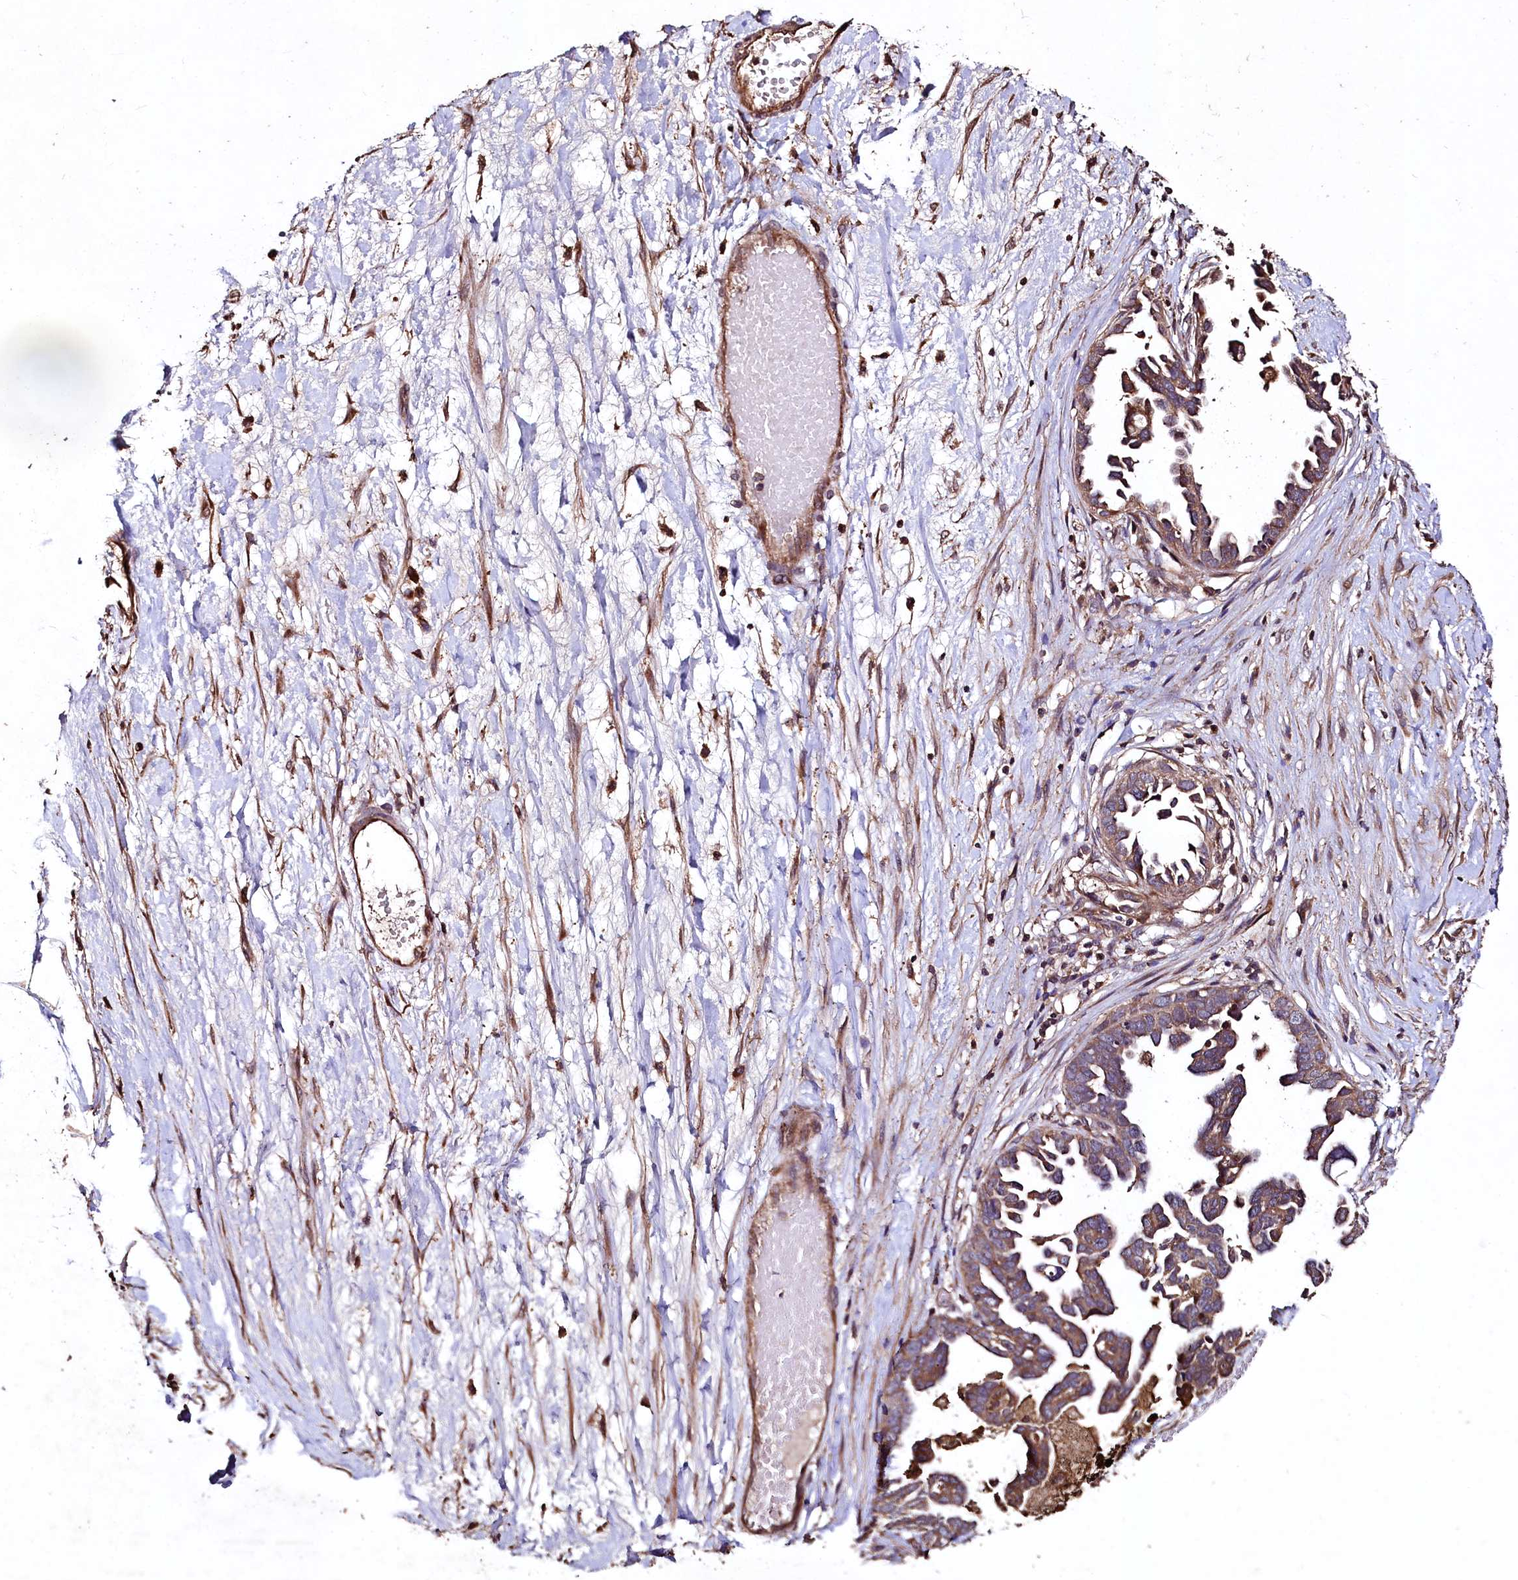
{"staining": {"intensity": "moderate", "quantity": ">75%", "location": "cytoplasmic/membranous"}, "tissue": "ovarian cancer", "cell_type": "Tumor cells", "image_type": "cancer", "snomed": [{"axis": "morphology", "description": "Cystadenocarcinoma, serous, NOS"}, {"axis": "topography", "description": "Ovary"}], "caption": "Protein analysis of ovarian cancer (serous cystadenocarcinoma) tissue exhibits moderate cytoplasmic/membranous staining in approximately >75% of tumor cells. (DAB = brown stain, brightfield microscopy at high magnification).", "gene": "TMEM98", "patient": {"sex": "female", "age": 54}}